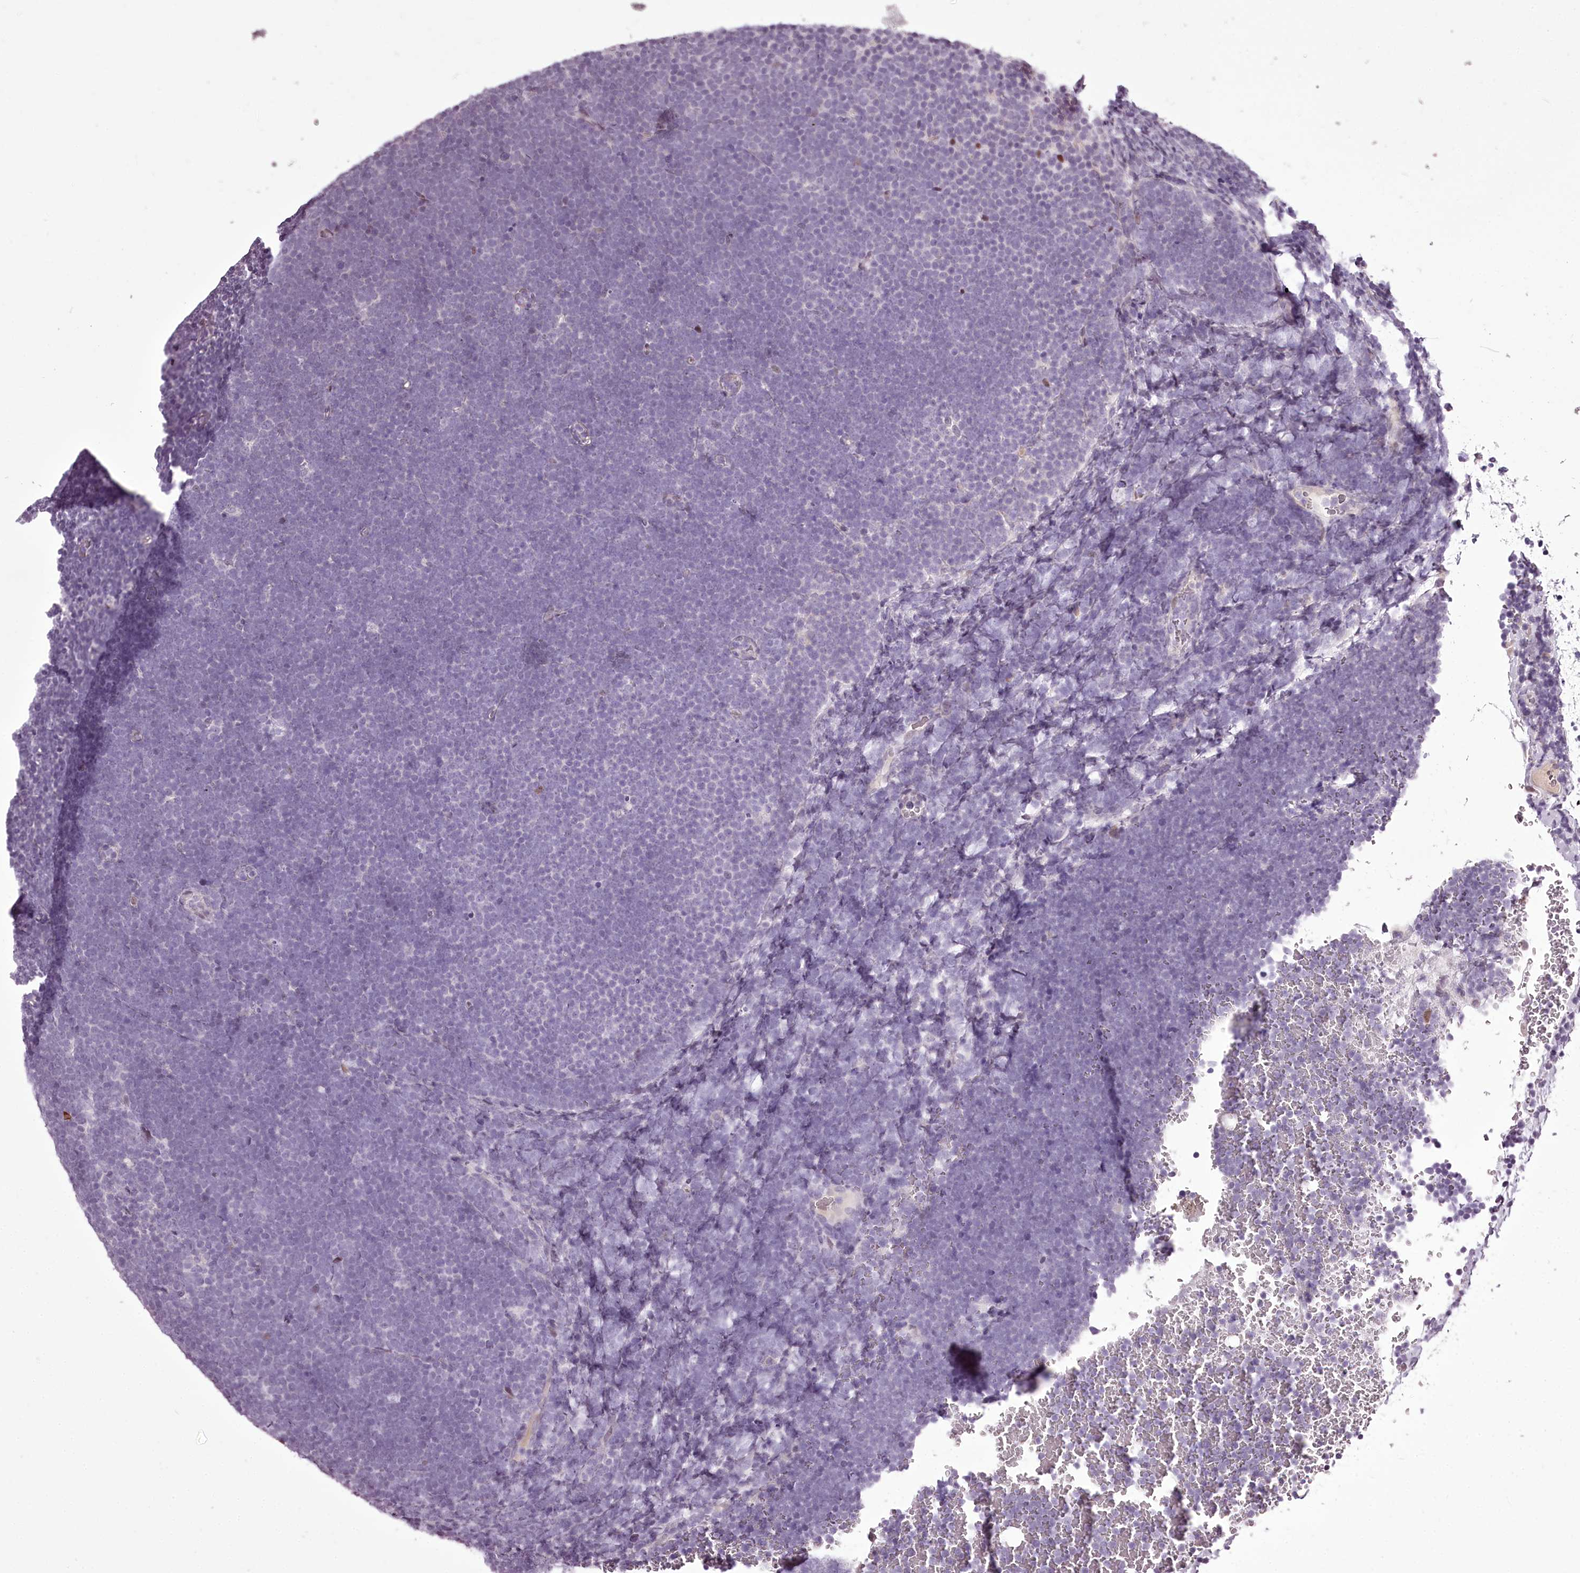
{"staining": {"intensity": "negative", "quantity": "none", "location": "none"}, "tissue": "lymphoma", "cell_type": "Tumor cells", "image_type": "cancer", "snomed": [{"axis": "morphology", "description": "Malignant lymphoma, non-Hodgkin's type, High grade"}, {"axis": "topography", "description": "Lymph node"}], "caption": "A high-resolution histopathology image shows immunohistochemistry staining of lymphoma, which reveals no significant positivity in tumor cells.", "gene": "C1orf56", "patient": {"sex": "male", "age": 13}}